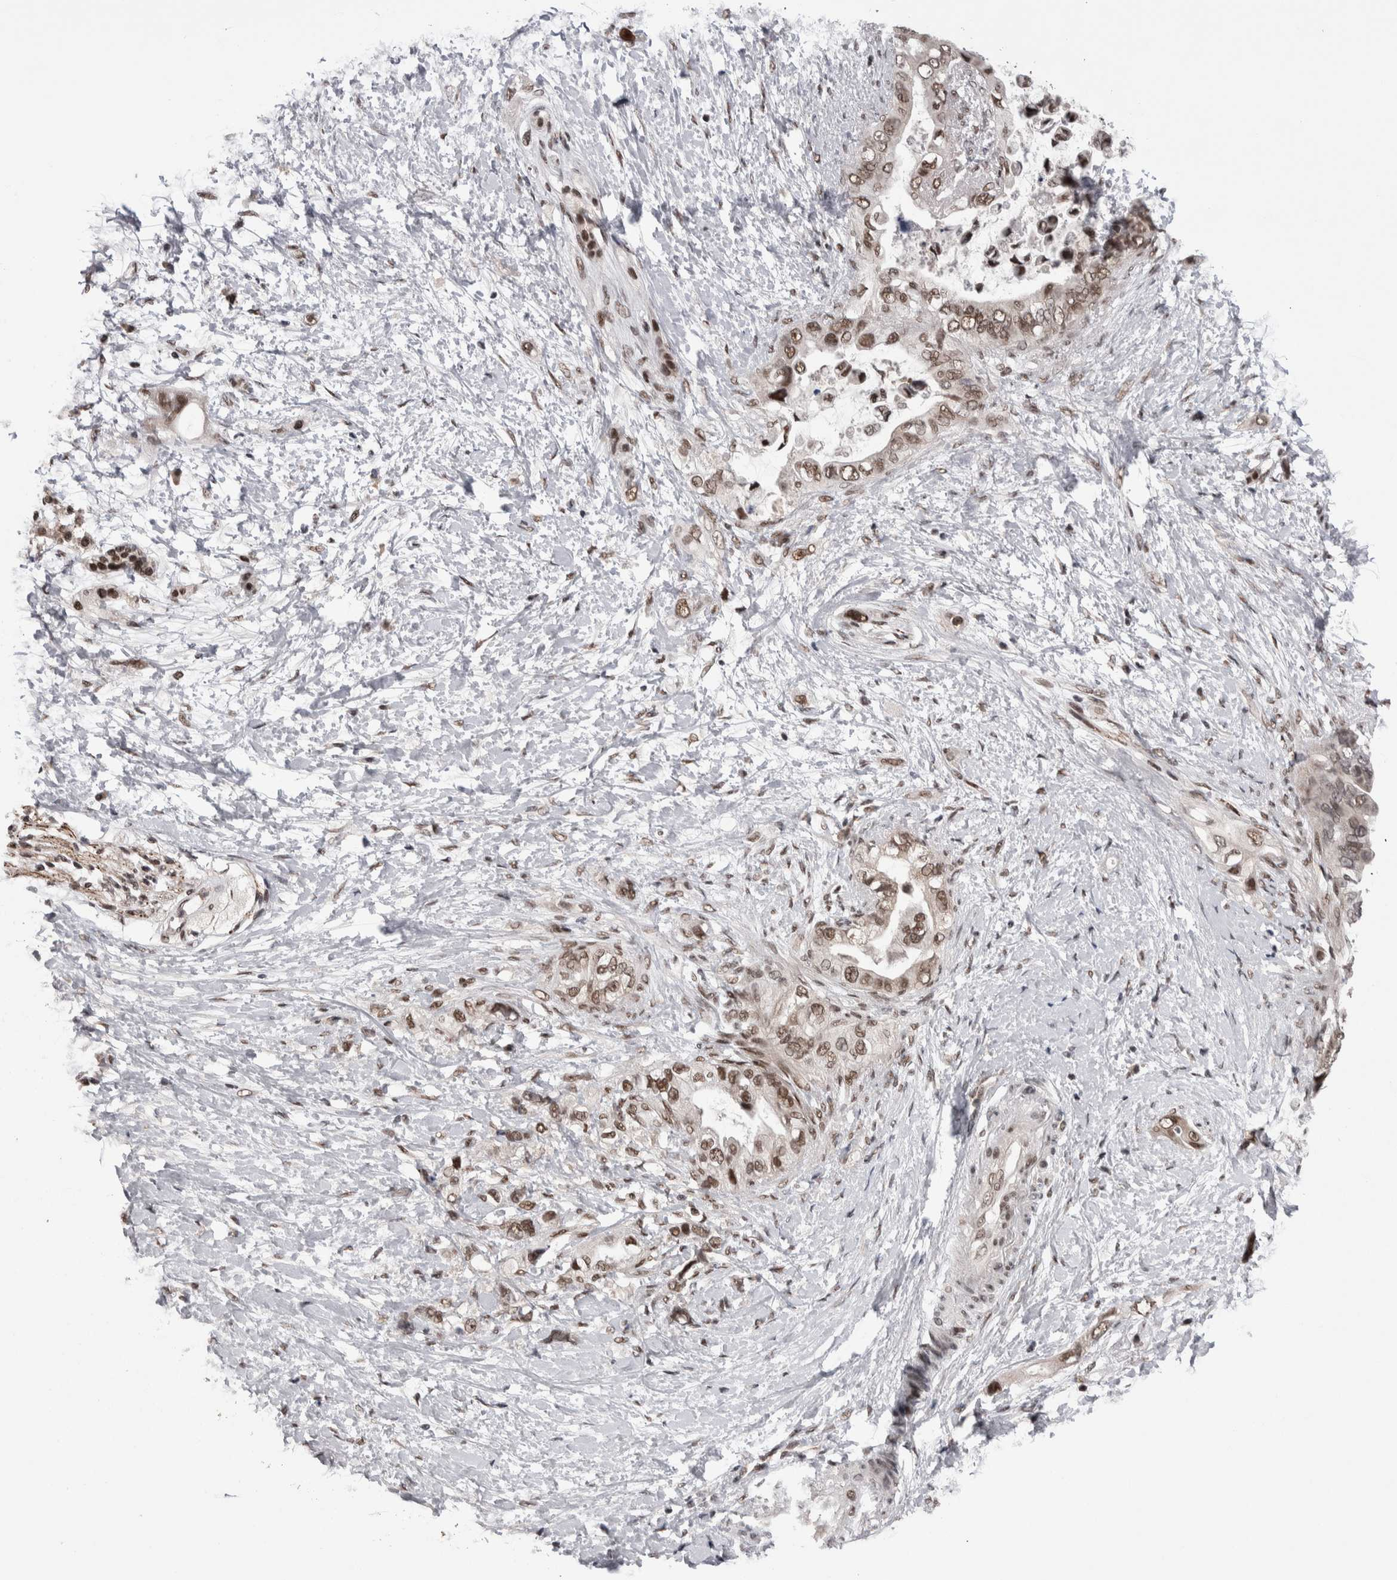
{"staining": {"intensity": "moderate", "quantity": ">75%", "location": "nuclear"}, "tissue": "pancreatic cancer", "cell_type": "Tumor cells", "image_type": "cancer", "snomed": [{"axis": "morphology", "description": "Adenocarcinoma, NOS"}, {"axis": "topography", "description": "Pancreas"}], "caption": "Protein expression analysis of human pancreatic adenocarcinoma reveals moderate nuclear staining in about >75% of tumor cells. Using DAB (3,3'-diaminobenzidine) (brown) and hematoxylin (blue) stains, captured at high magnification using brightfield microscopy.", "gene": "DMTF1", "patient": {"sex": "female", "age": 56}}